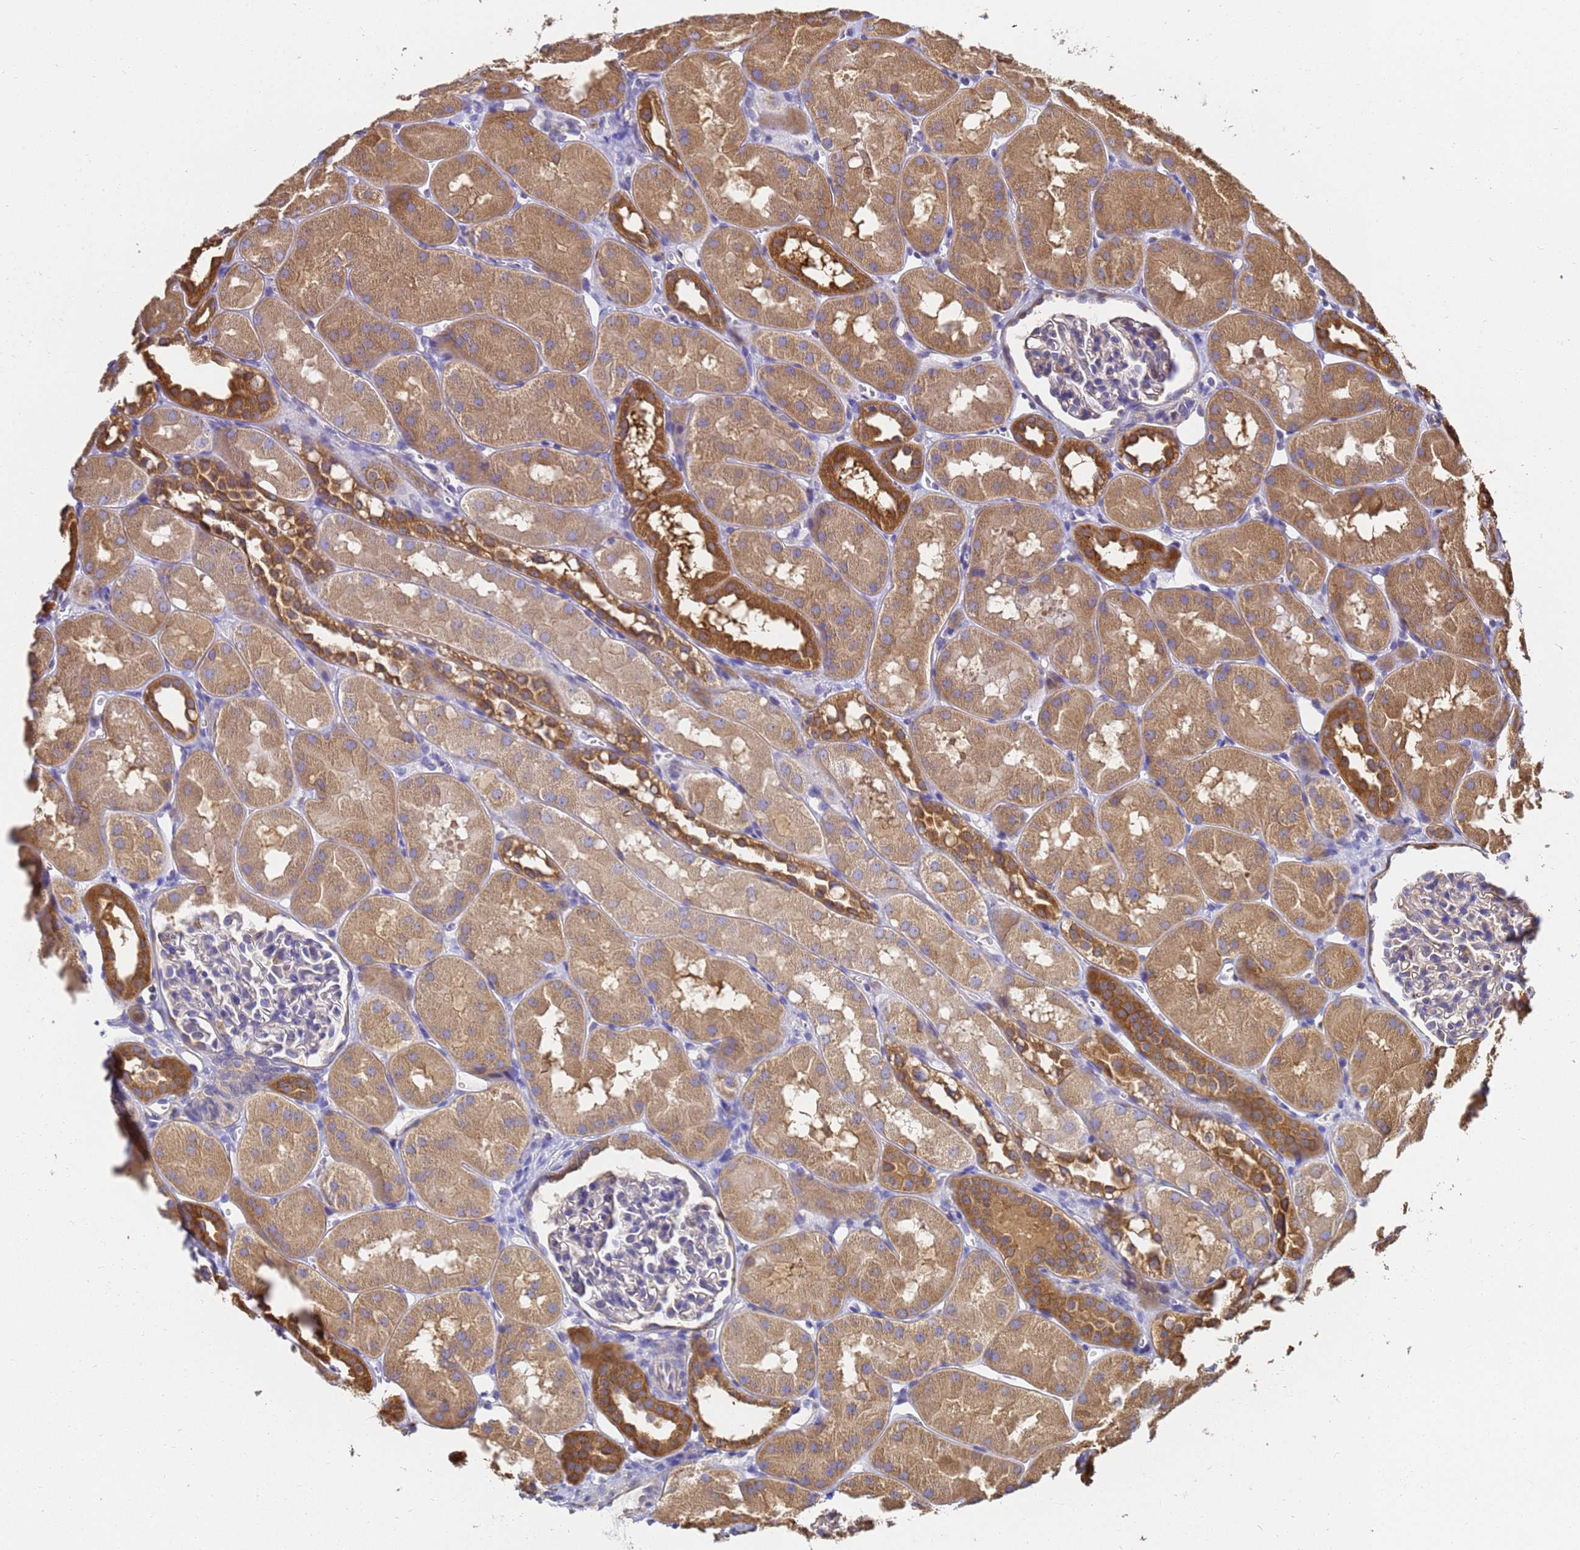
{"staining": {"intensity": "weak", "quantity": "<25%", "location": "cytoplasmic/membranous"}, "tissue": "kidney", "cell_type": "Cells in glomeruli", "image_type": "normal", "snomed": [{"axis": "morphology", "description": "Normal tissue, NOS"}, {"axis": "topography", "description": "Kidney"}, {"axis": "topography", "description": "Urinary bladder"}], "caption": "This photomicrograph is of unremarkable kidney stained with IHC to label a protein in brown with the nuclei are counter-stained blue. There is no positivity in cells in glomeruli. The staining is performed using DAB brown chromogen with nuclei counter-stained in using hematoxylin.", "gene": "NME1", "patient": {"sex": "male", "age": 16}}